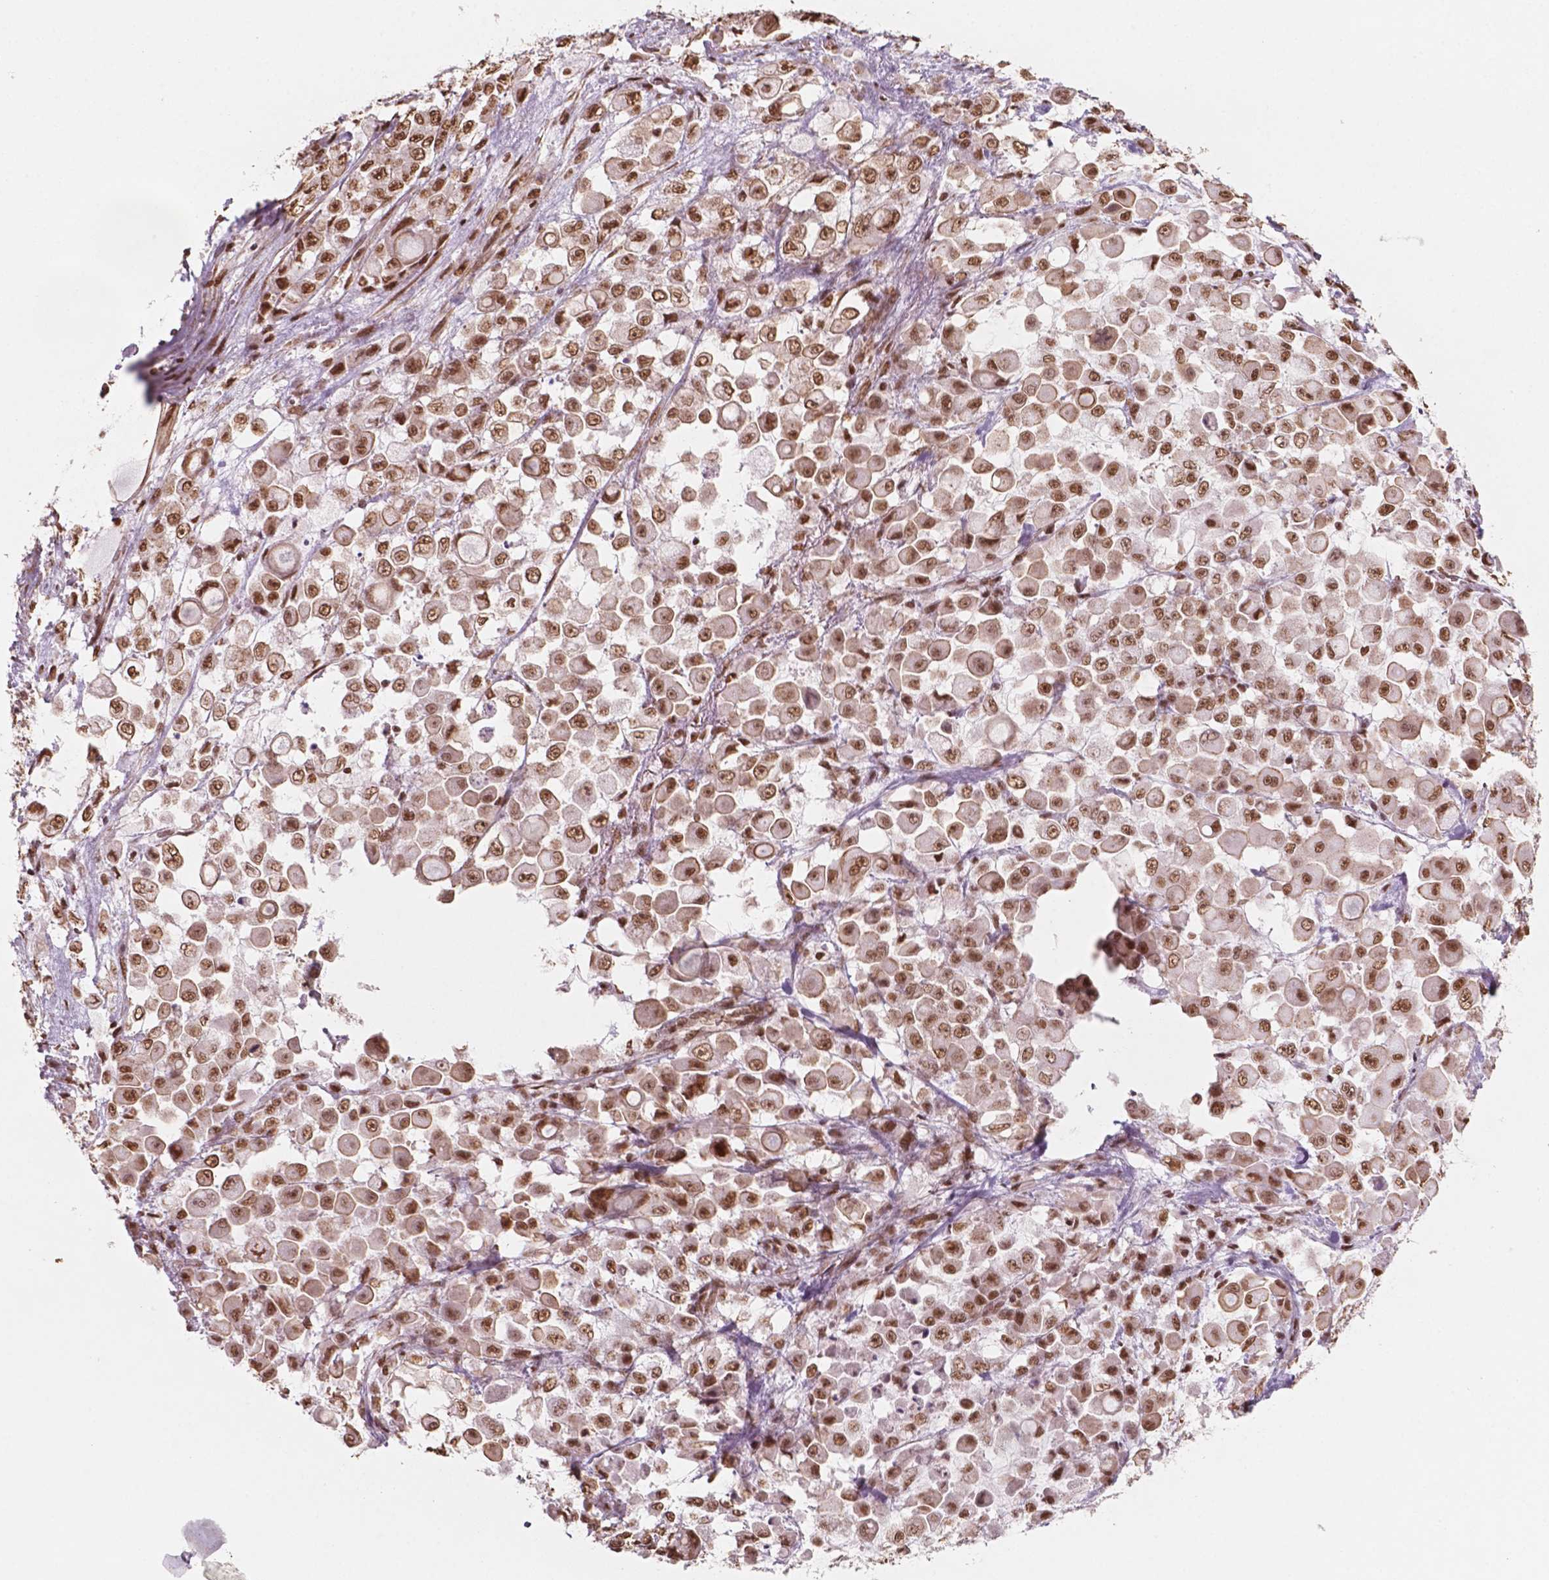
{"staining": {"intensity": "moderate", "quantity": ">75%", "location": "nuclear"}, "tissue": "stomach cancer", "cell_type": "Tumor cells", "image_type": "cancer", "snomed": [{"axis": "morphology", "description": "Adenocarcinoma, NOS"}, {"axis": "topography", "description": "Stomach"}], "caption": "Moderate nuclear expression is seen in about >75% of tumor cells in adenocarcinoma (stomach).", "gene": "GTF3C5", "patient": {"sex": "female", "age": 76}}